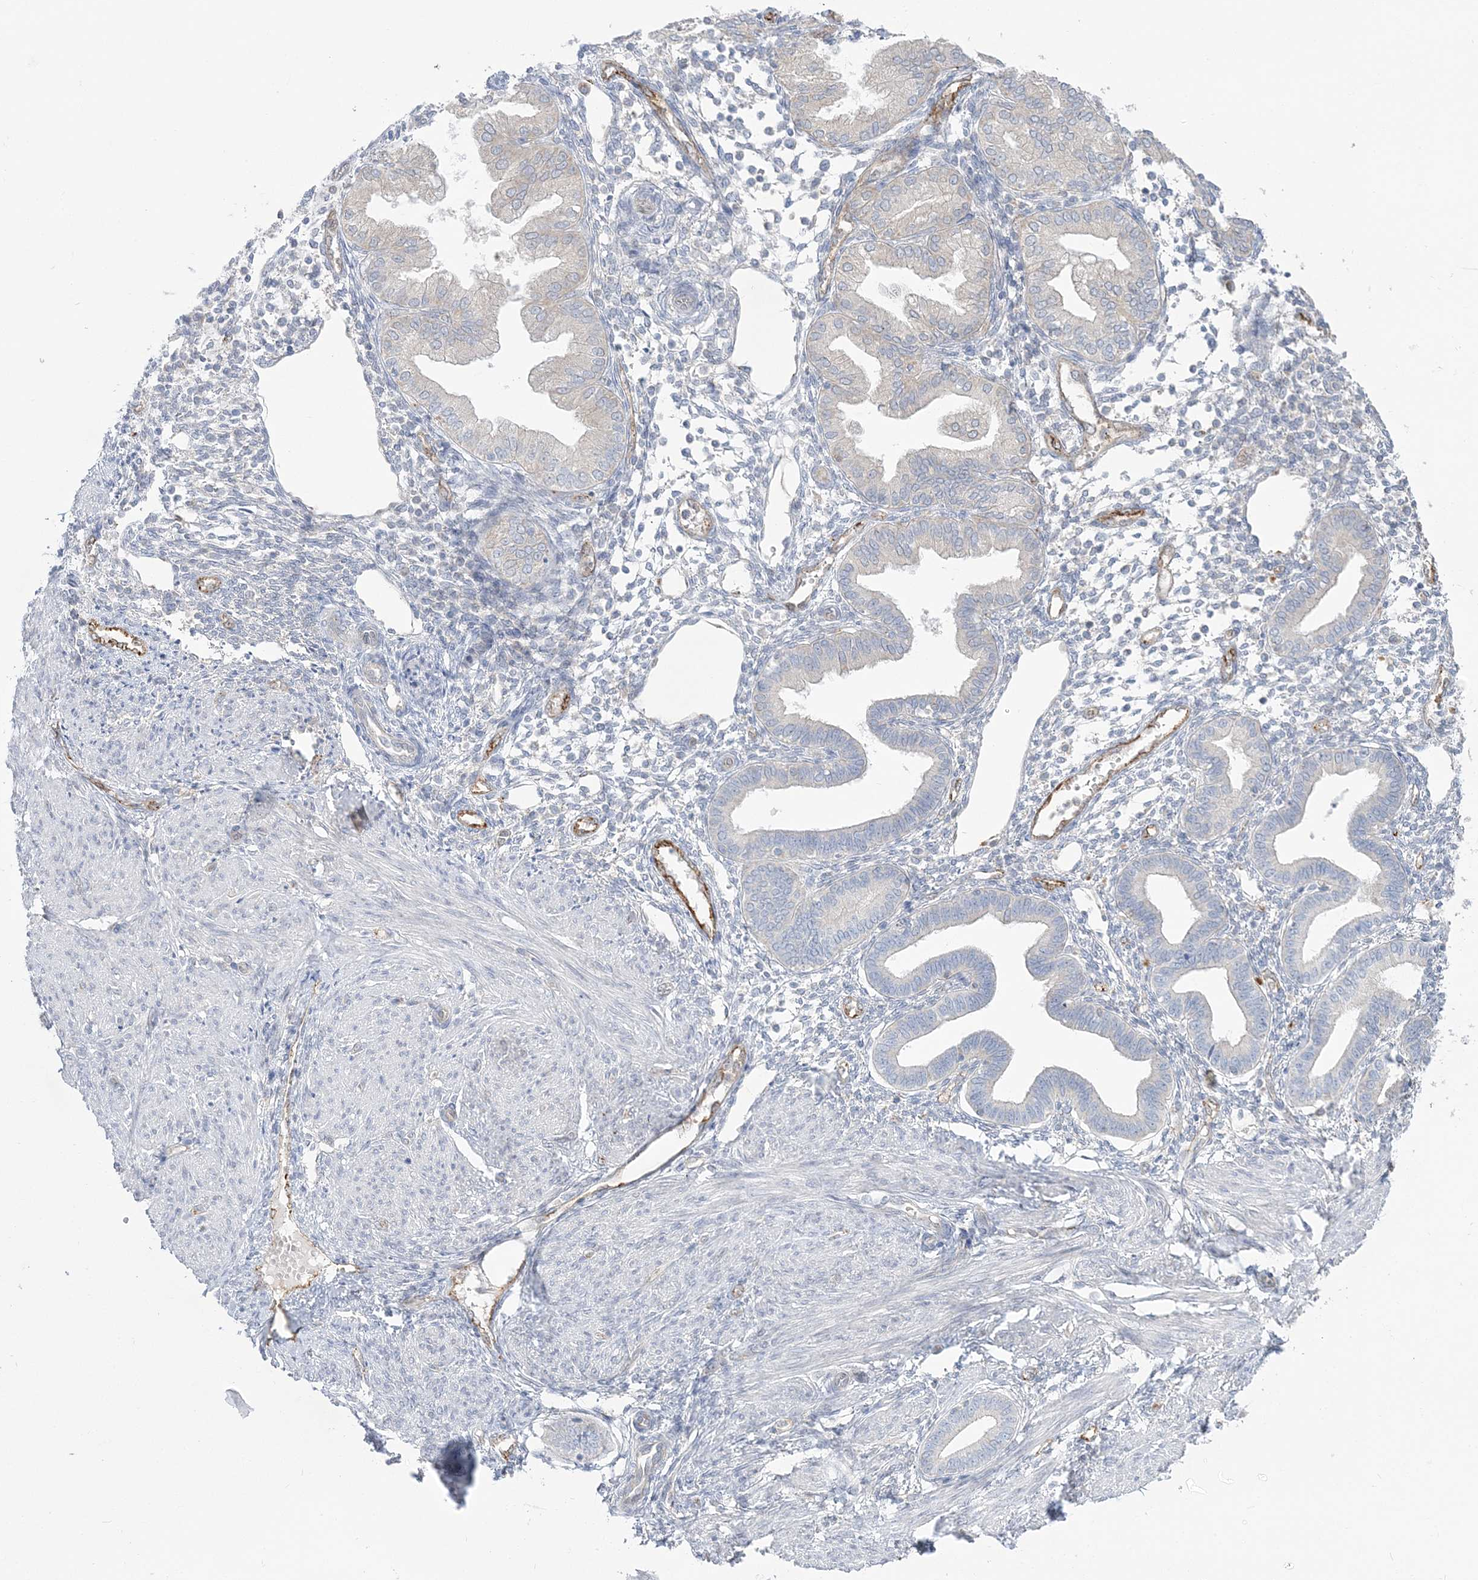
{"staining": {"intensity": "negative", "quantity": "none", "location": "none"}, "tissue": "endometrium", "cell_type": "Cells in endometrial stroma", "image_type": "normal", "snomed": [{"axis": "morphology", "description": "Normal tissue, NOS"}, {"axis": "topography", "description": "Endometrium"}], "caption": "Immunohistochemical staining of benign human endometrium exhibits no significant positivity in cells in endometrial stroma.", "gene": "INPP1", "patient": {"sex": "female", "age": 53}}